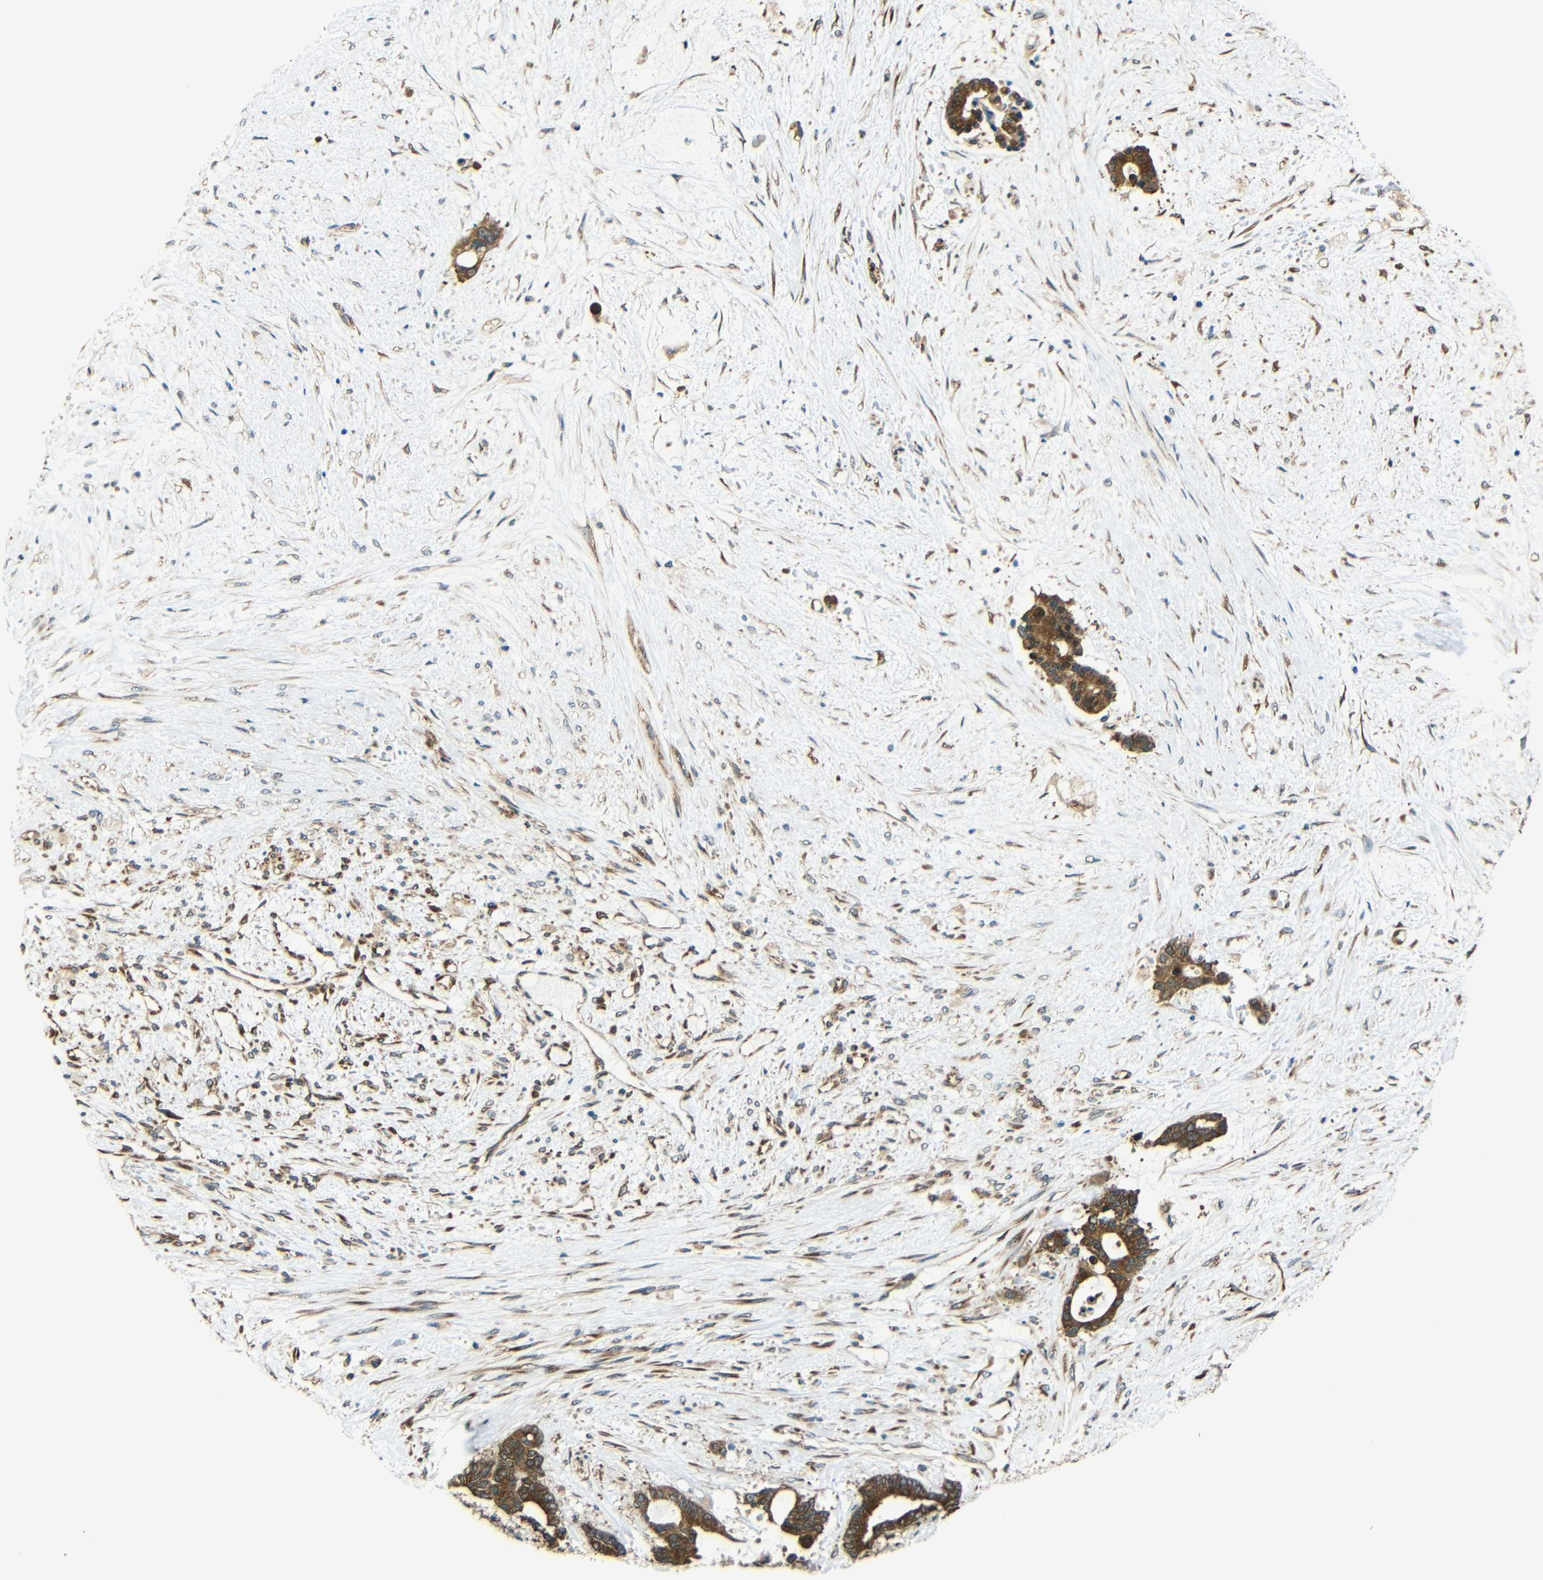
{"staining": {"intensity": "strong", "quantity": ">75%", "location": "cytoplasmic/membranous"}, "tissue": "liver cancer", "cell_type": "Tumor cells", "image_type": "cancer", "snomed": [{"axis": "morphology", "description": "Normal tissue, NOS"}, {"axis": "morphology", "description": "Cholangiocarcinoma"}, {"axis": "topography", "description": "Liver"}, {"axis": "topography", "description": "Peripheral nerve tissue"}], "caption": "Immunohistochemistry (IHC) micrograph of neoplastic tissue: human liver cancer stained using IHC demonstrates high levels of strong protein expression localized specifically in the cytoplasmic/membranous of tumor cells, appearing as a cytoplasmic/membranous brown color.", "gene": "VAPB", "patient": {"sex": "female", "age": 73}}